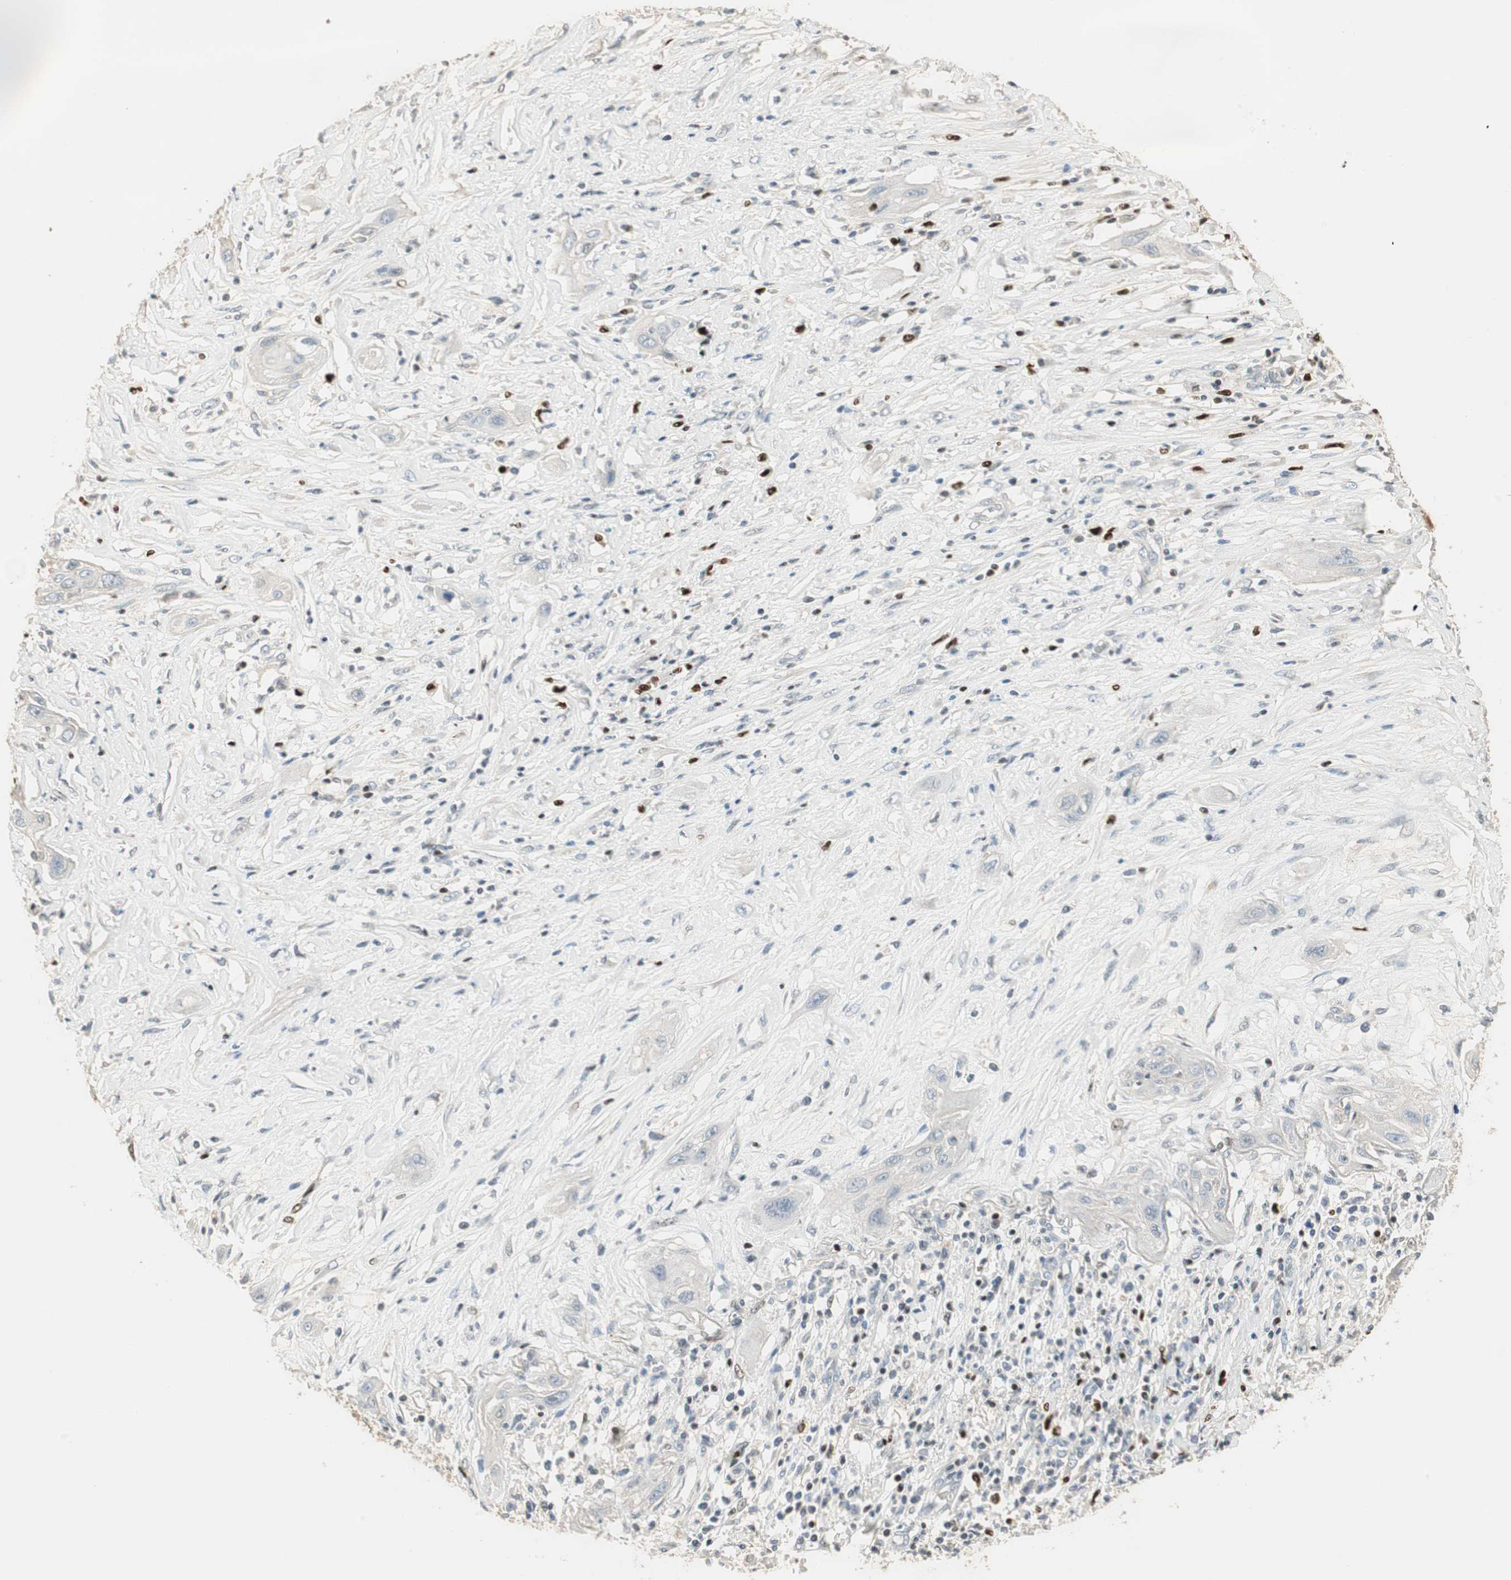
{"staining": {"intensity": "negative", "quantity": "none", "location": "none"}, "tissue": "lung cancer", "cell_type": "Tumor cells", "image_type": "cancer", "snomed": [{"axis": "morphology", "description": "Squamous cell carcinoma, NOS"}, {"axis": "topography", "description": "Lung"}], "caption": "Tumor cells are negative for protein expression in human lung squamous cell carcinoma.", "gene": "RUNX2", "patient": {"sex": "female", "age": 47}}